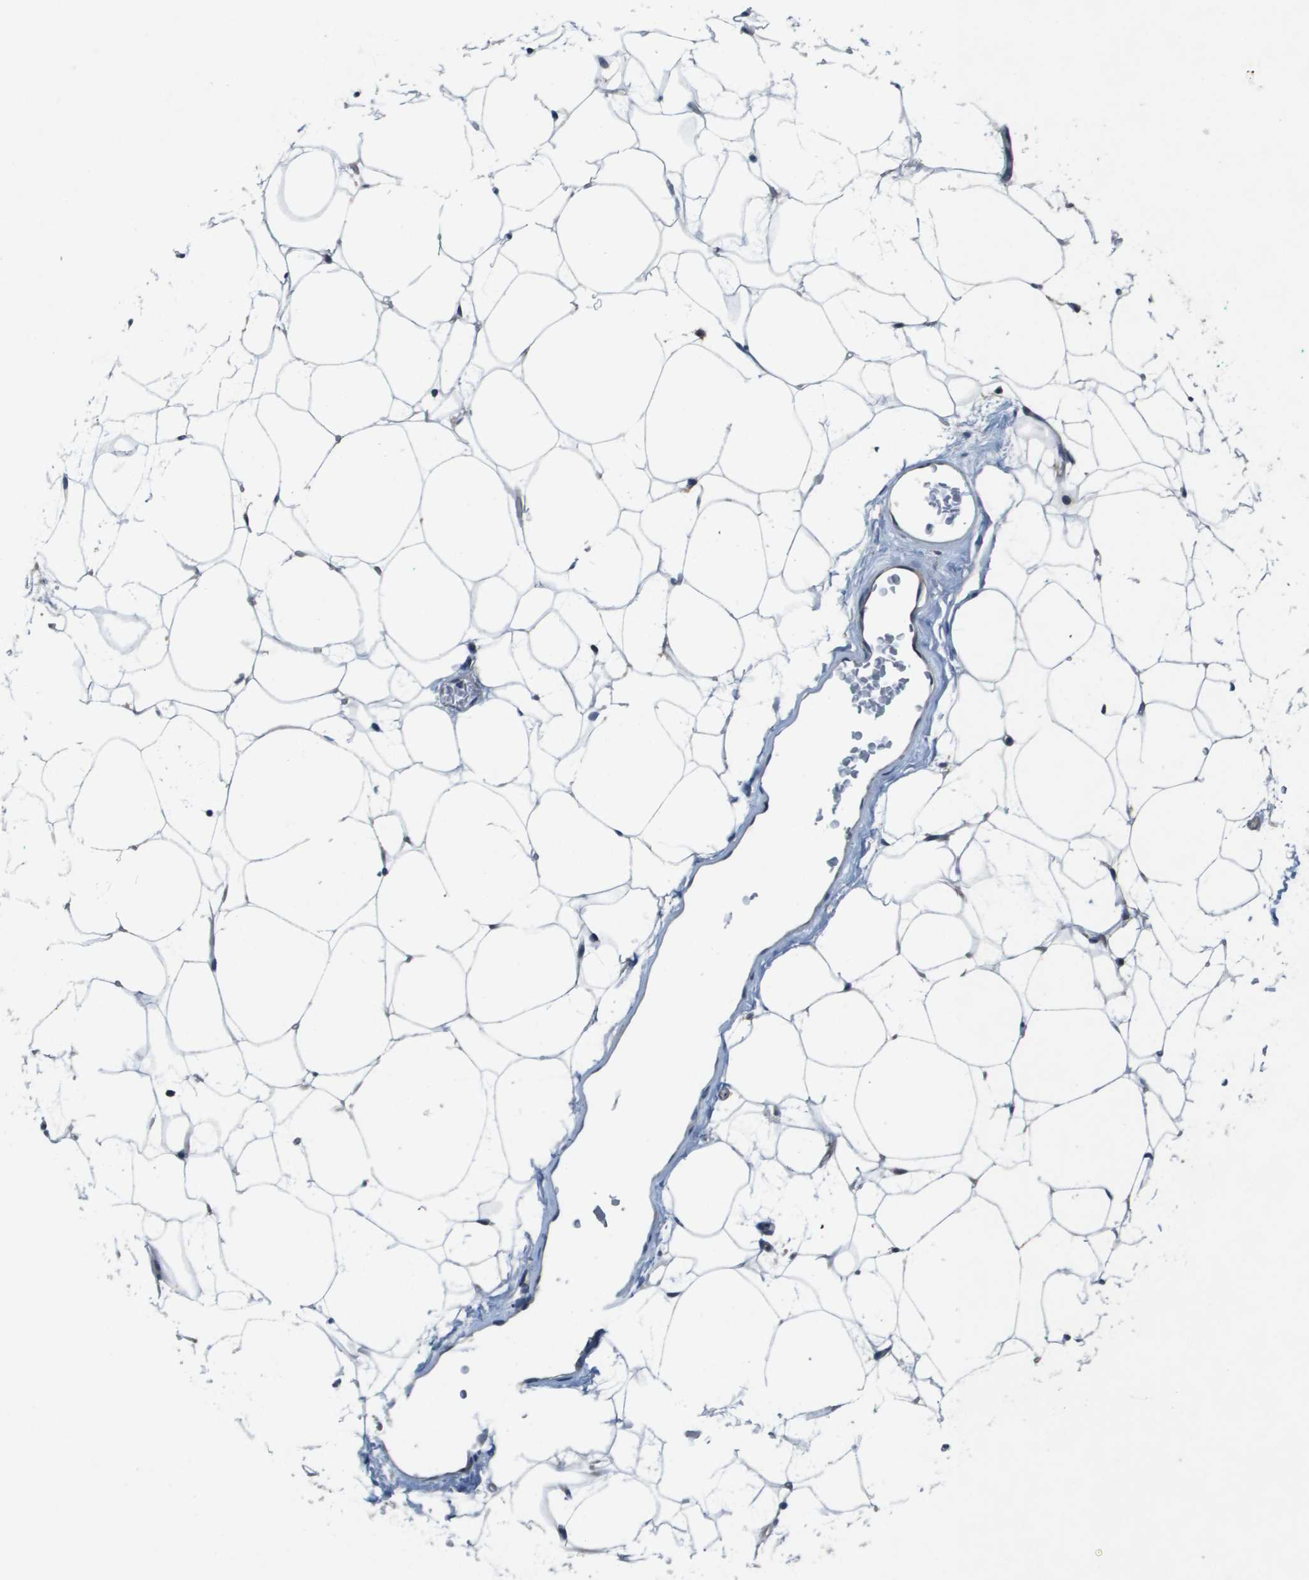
{"staining": {"intensity": "negative", "quantity": "none", "location": "none"}, "tissue": "adipose tissue", "cell_type": "Adipocytes", "image_type": "normal", "snomed": [{"axis": "morphology", "description": "Normal tissue, NOS"}, {"axis": "topography", "description": "Breast"}, {"axis": "topography", "description": "Soft tissue"}], "caption": "Adipocytes show no significant protein staining in normal adipose tissue. (Brightfield microscopy of DAB IHC at high magnification).", "gene": "SCN4B", "patient": {"sex": "female", "age": 75}}